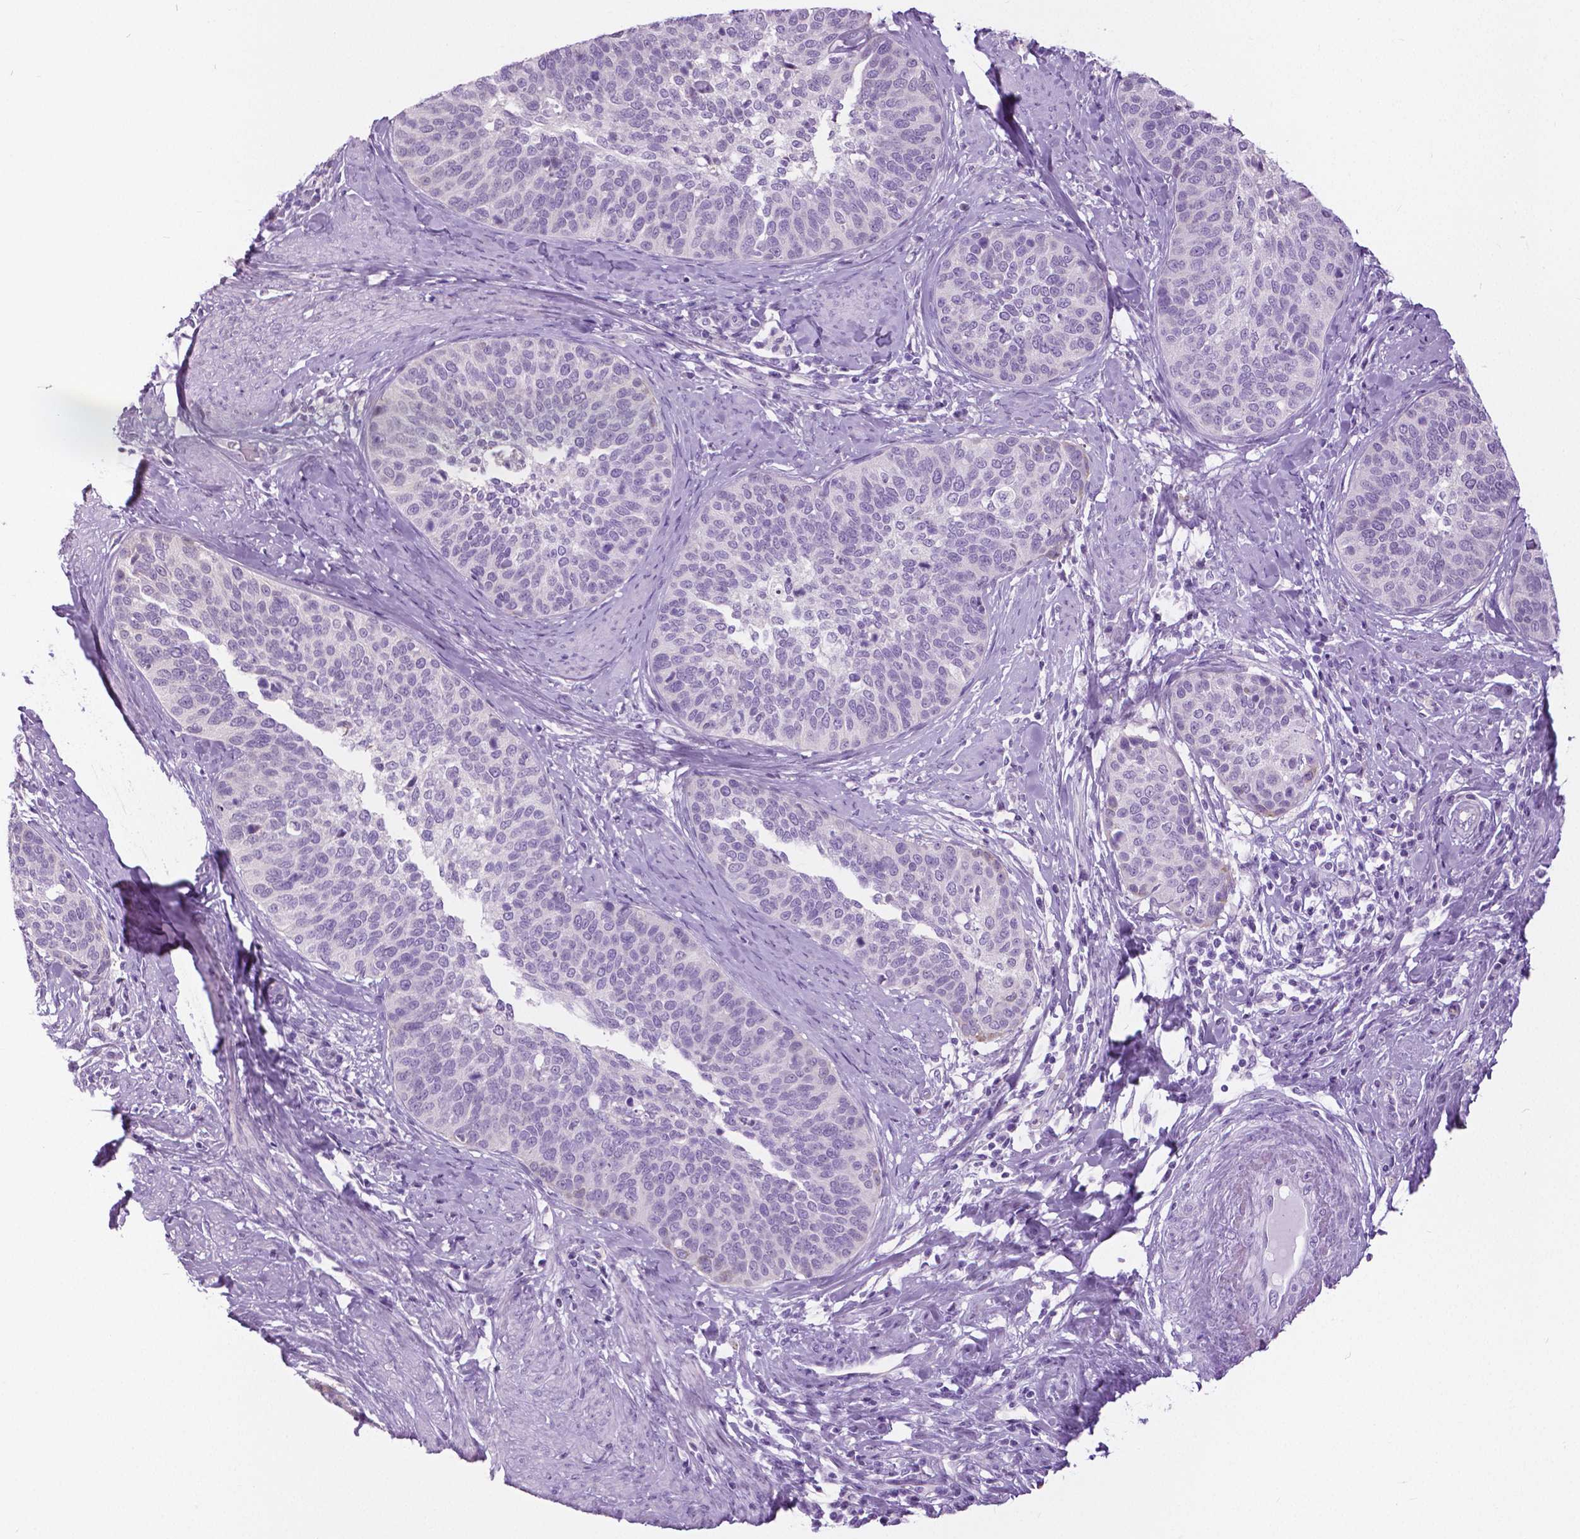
{"staining": {"intensity": "negative", "quantity": "none", "location": "none"}, "tissue": "cervical cancer", "cell_type": "Tumor cells", "image_type": "cancer", "snomed": [{"axis": "morphology", "description": "Squamous cell carcinoma, NOS"}, {"axis": "topography", "description": "Cervix"}], "caption": "This is an IHC micrograph of cervical cancer (squamous cell carcinoma). There is no expression in tumor cells.", "gene": "TP53TG5", "patient": {"sex": "female", "age": 69}}